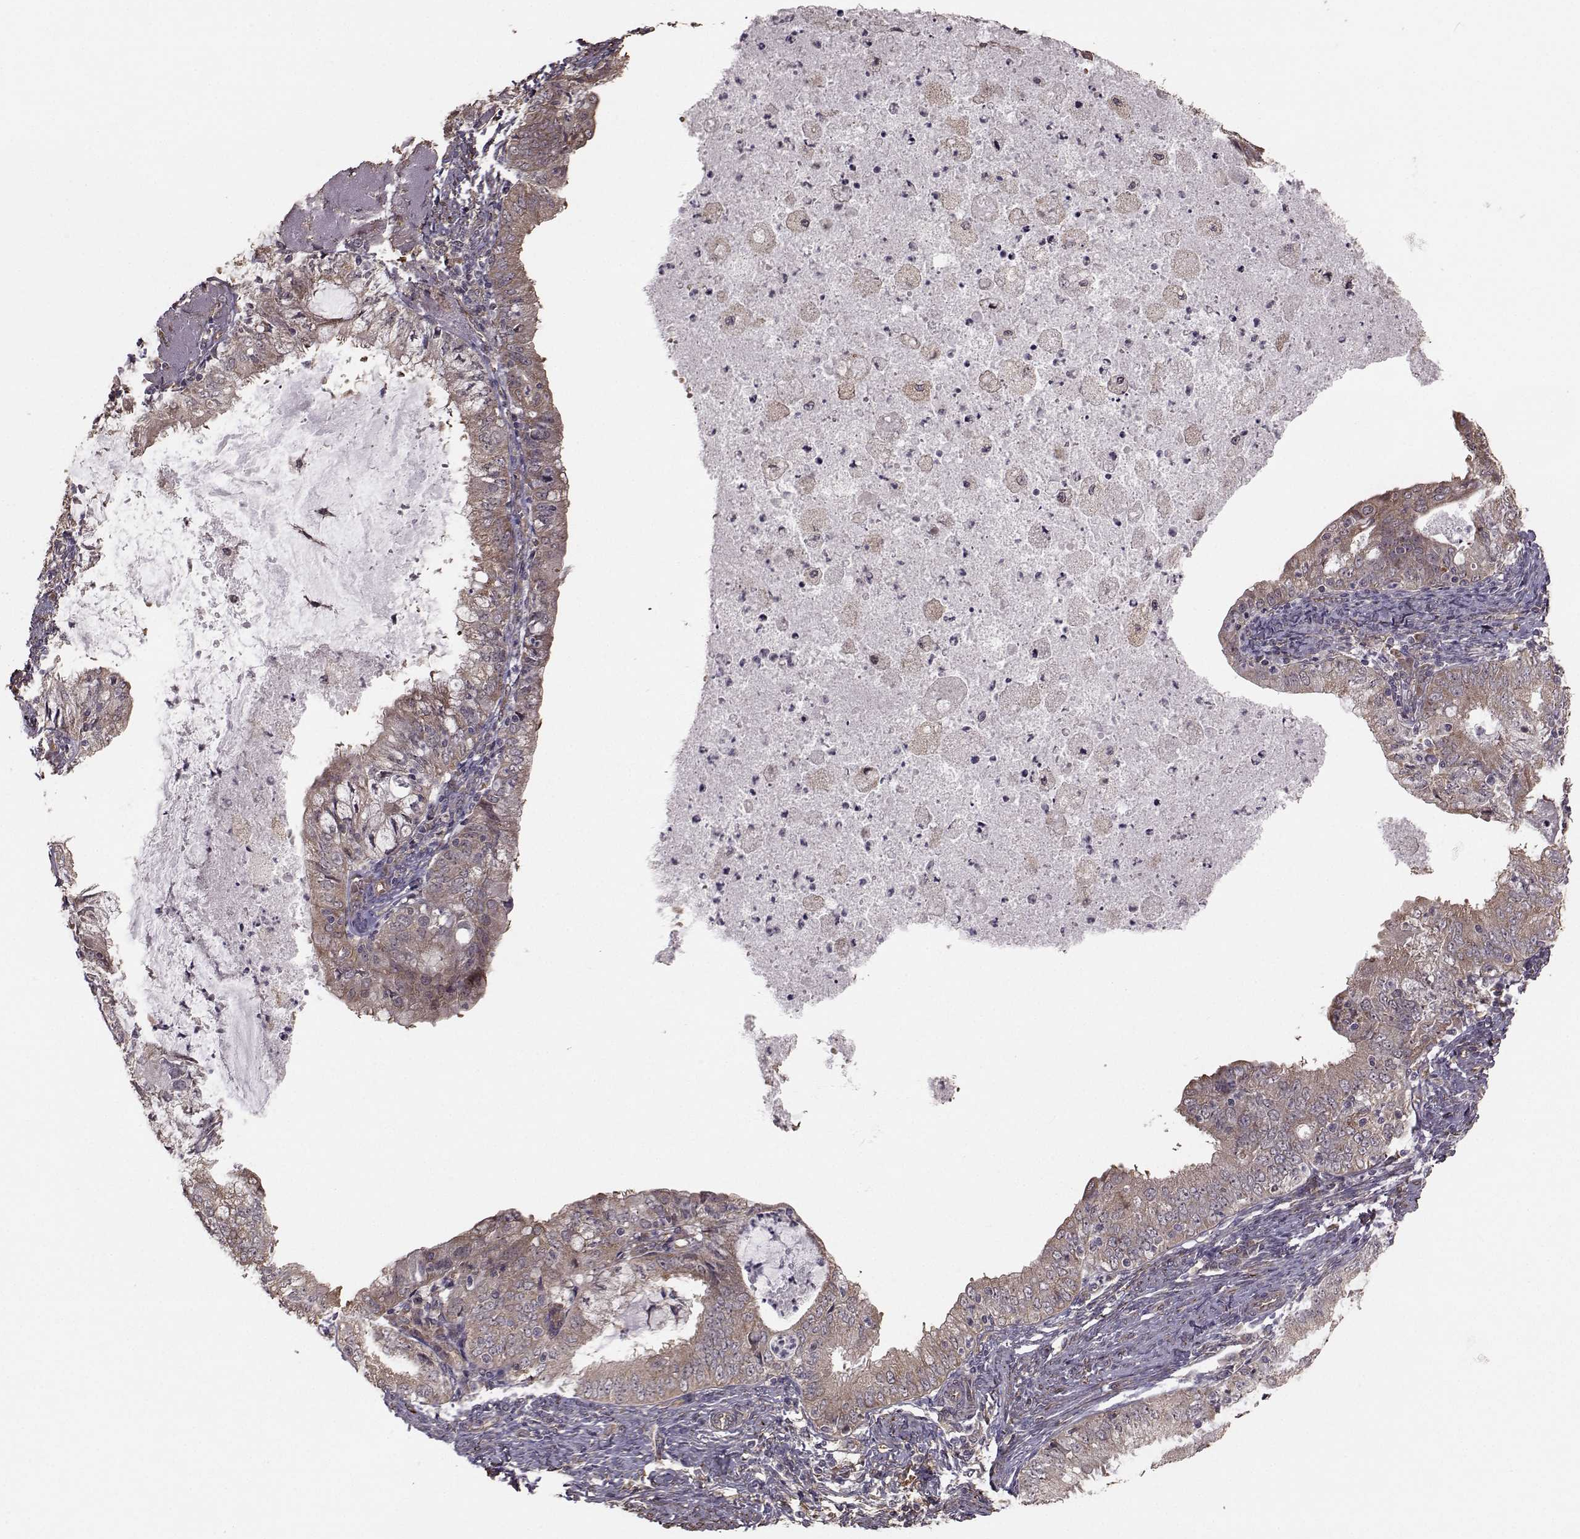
{"staining": {"intensity": "weak", "quantity": ">75%", "location": "cytoplasmic/membranous"}, "tissue": "endometrial cancer", "cell_type": "Tumor cells", "image_type": "cancer", "snomed": [{"axis": "morphology", "description": "Adenocarcinoma, NOS"}, {"axis": "topography", "description": "Endometrium"}], "caption": "Tumor cells reveal low levels of weak cytoplasmic/membranous expression in approximately >75% of cells in human adenocarcinoma (endometrial). (IHC, brightfield microscopy, high magnification).", "gene": "TRIP10", "patient": {"sex": "female", "age": 57}}